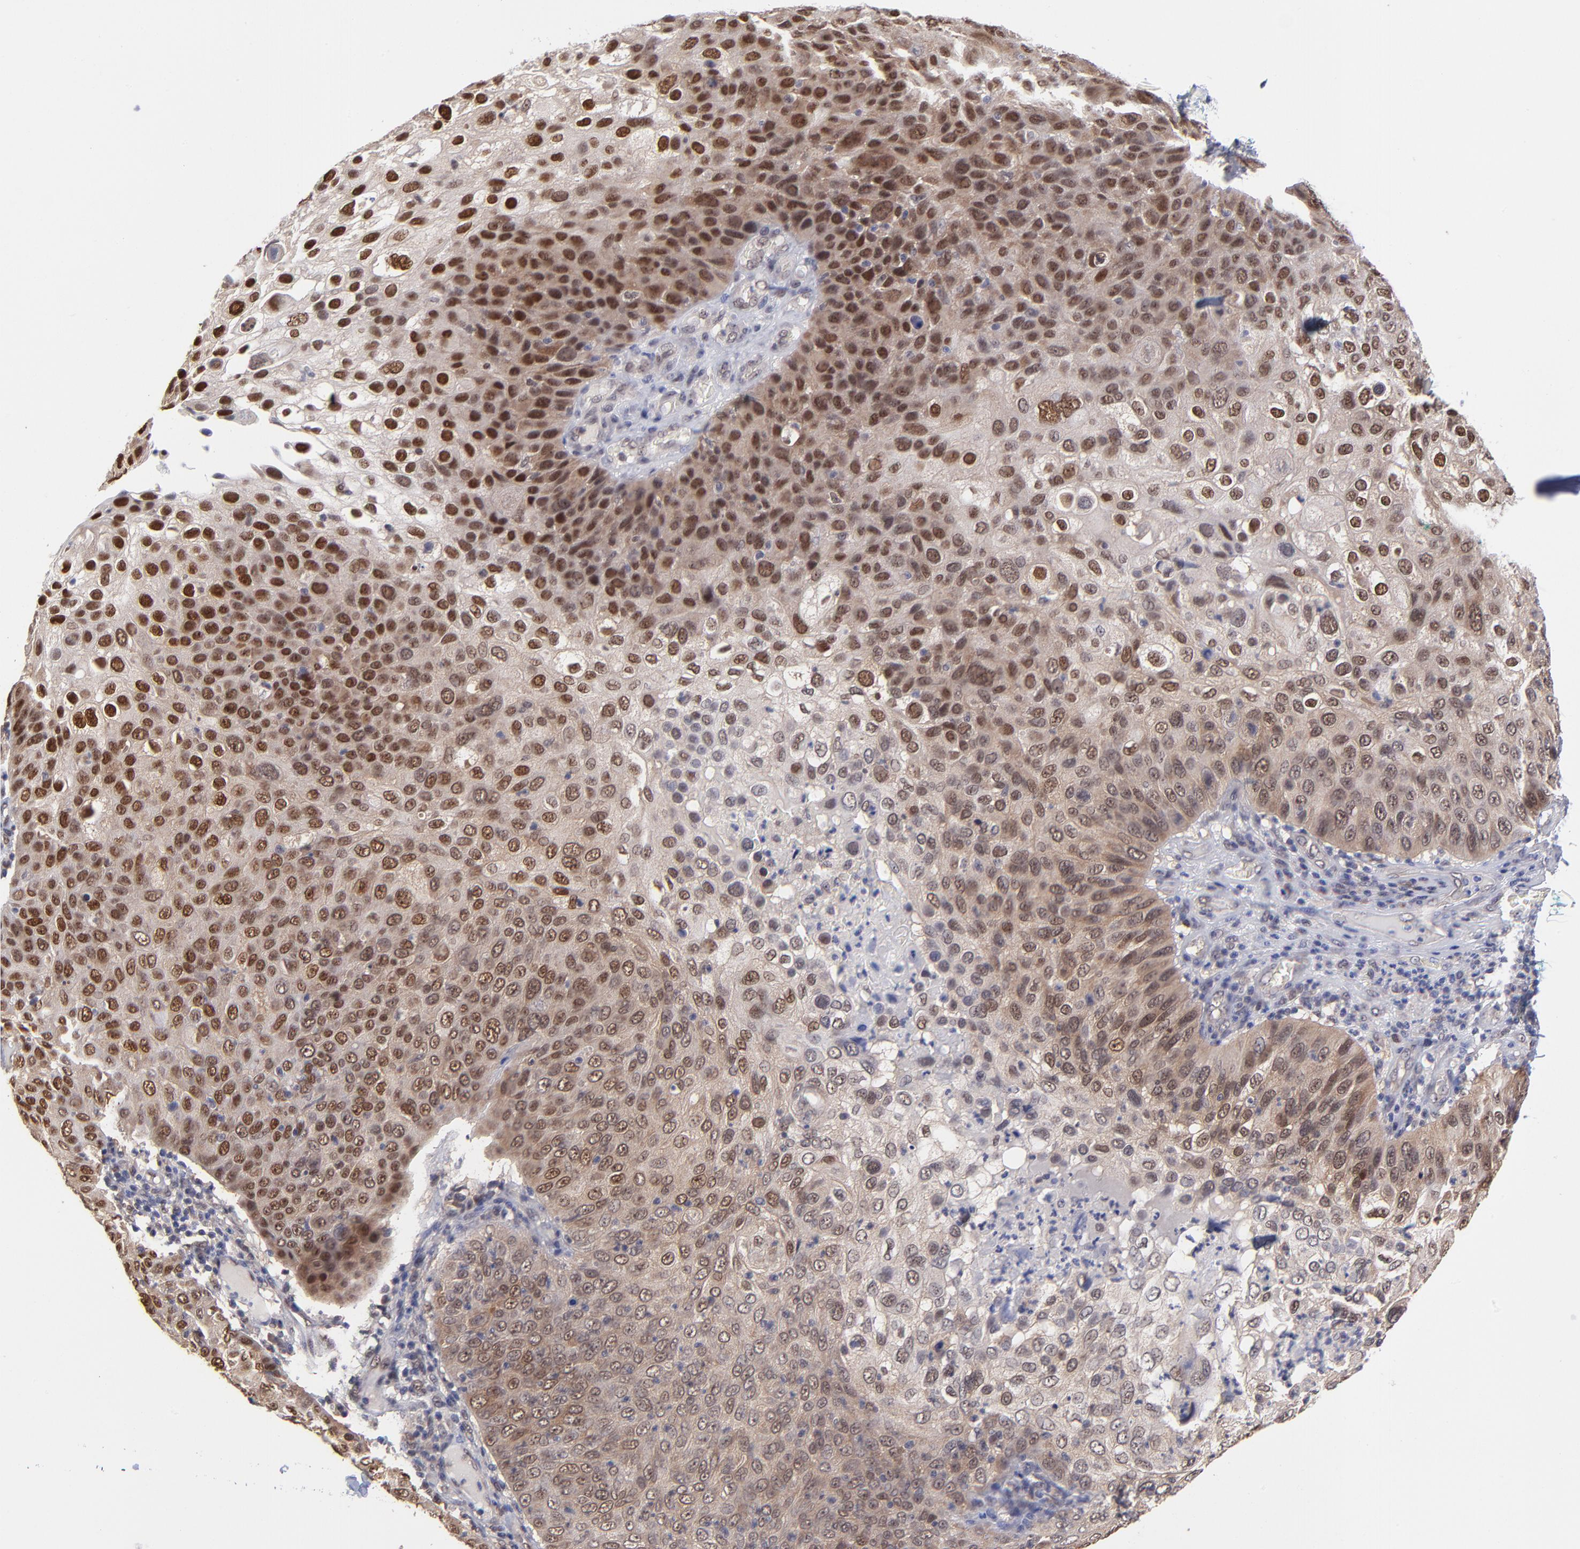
{"staining": {"intensity": "moderate", "quantity": ">75%", "location": "cytoplasmic/membranous,nuclear"}, "tissue": "skin cancer", "cell_type": "Tumor cells", "image_type": "cancer", "snomed": [{"axis": "morphology", "description": "Squamous cell carcinoma, NOS"}, {"axis": "topography", "description": "Skin"}], "caption": "The histopathology image demonstrates a brown stain indicating the presence of a protein in the cytoplasmic/membranous and nuclear of tumor cells in skin cancer.", "gene": "UBE2E3", "patient": {"sex": "male", "age": 87}}